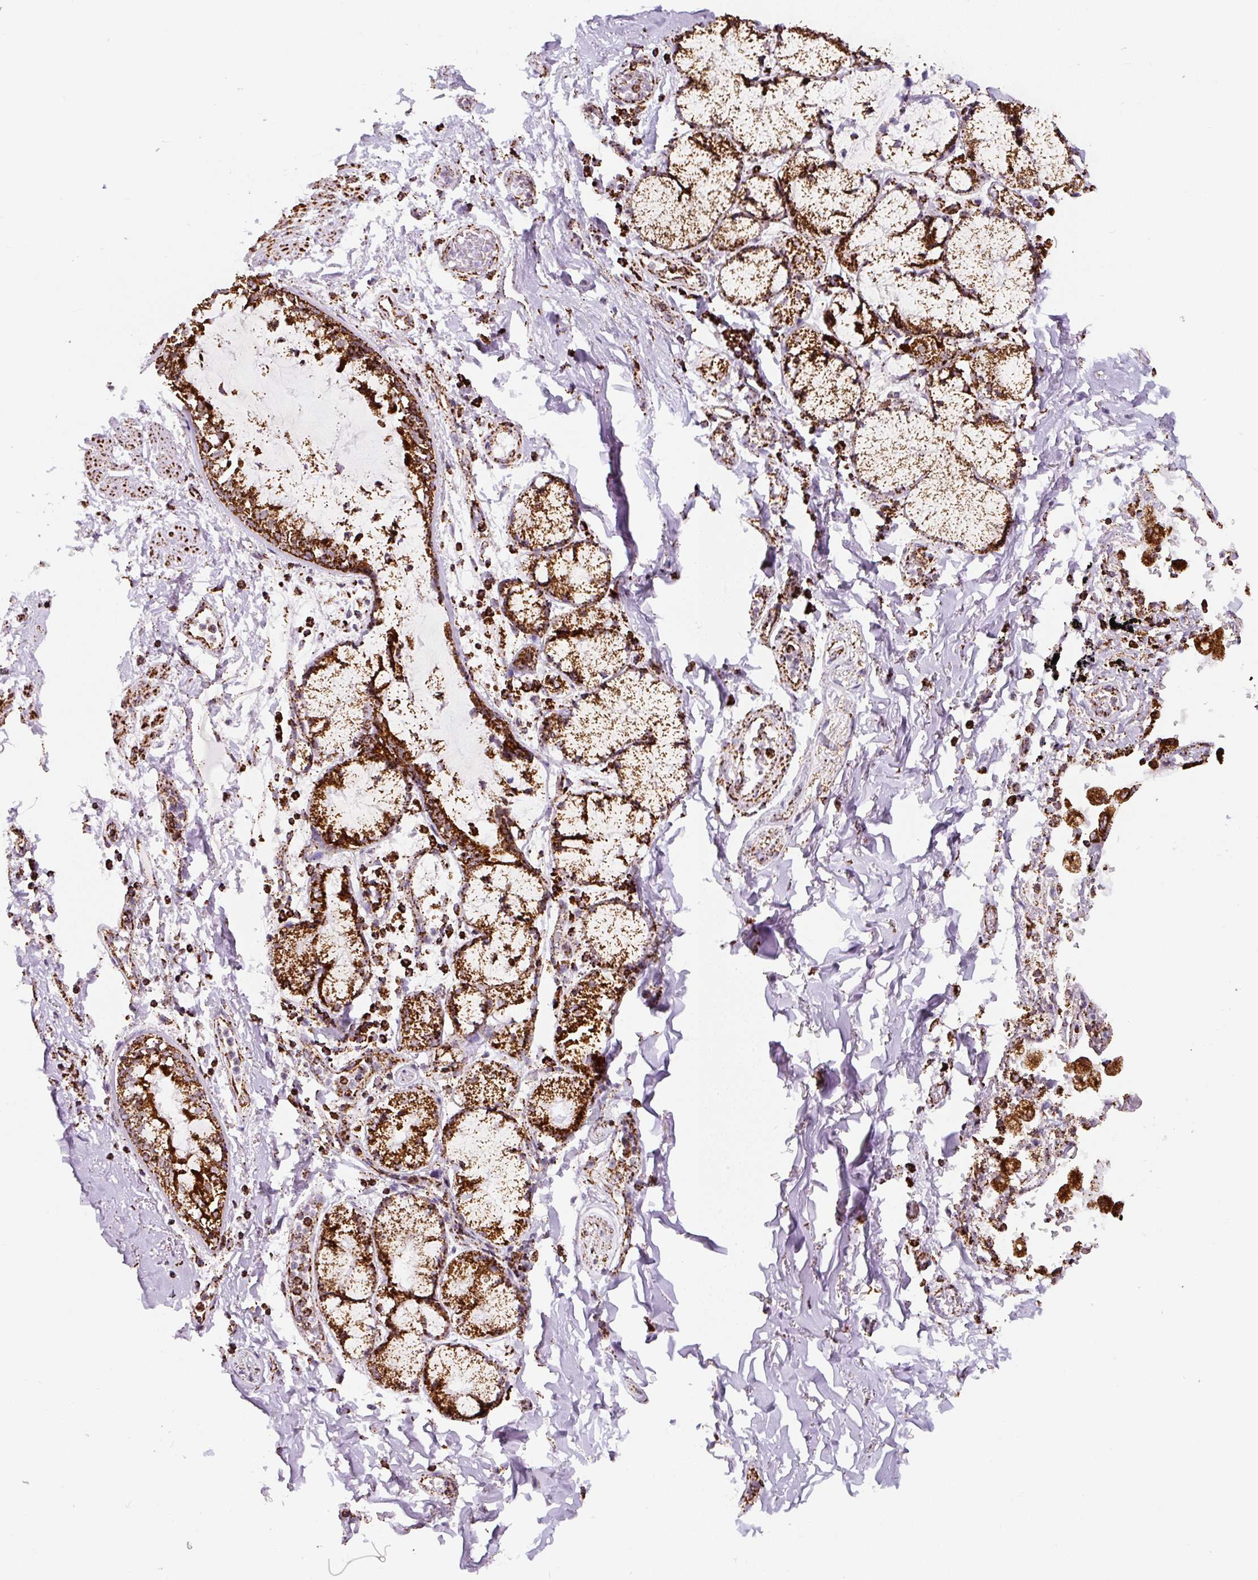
{"staining": {"intensity": "moderate", "quantity": ">75%", "location": "cytoplasmic/membranous"}, "tissue": "soft tissue", "cell_type": "Chondrocytes", "image_type": "normal", "snomed": [{"axis": "morphology", "description": "Normal tissue, NOS"}, {"axis": "morphology", "description": "Degeneration, NOS"}, {"axis": "topography", "description": "Cartilage tissue"}, {"axis": "topography", "description": "Lung"}], "caption": "Immunohistochemistry of benign human soft tissue reveals medium levels of moderate cytoplasmic/membranous staining in approximately >75% of chondrocytes. The protein is shown in brown color, while the nuclei are stained blue.", "gene": "ATP5F1A", "patient": {"sex": "female", "age": 61}}